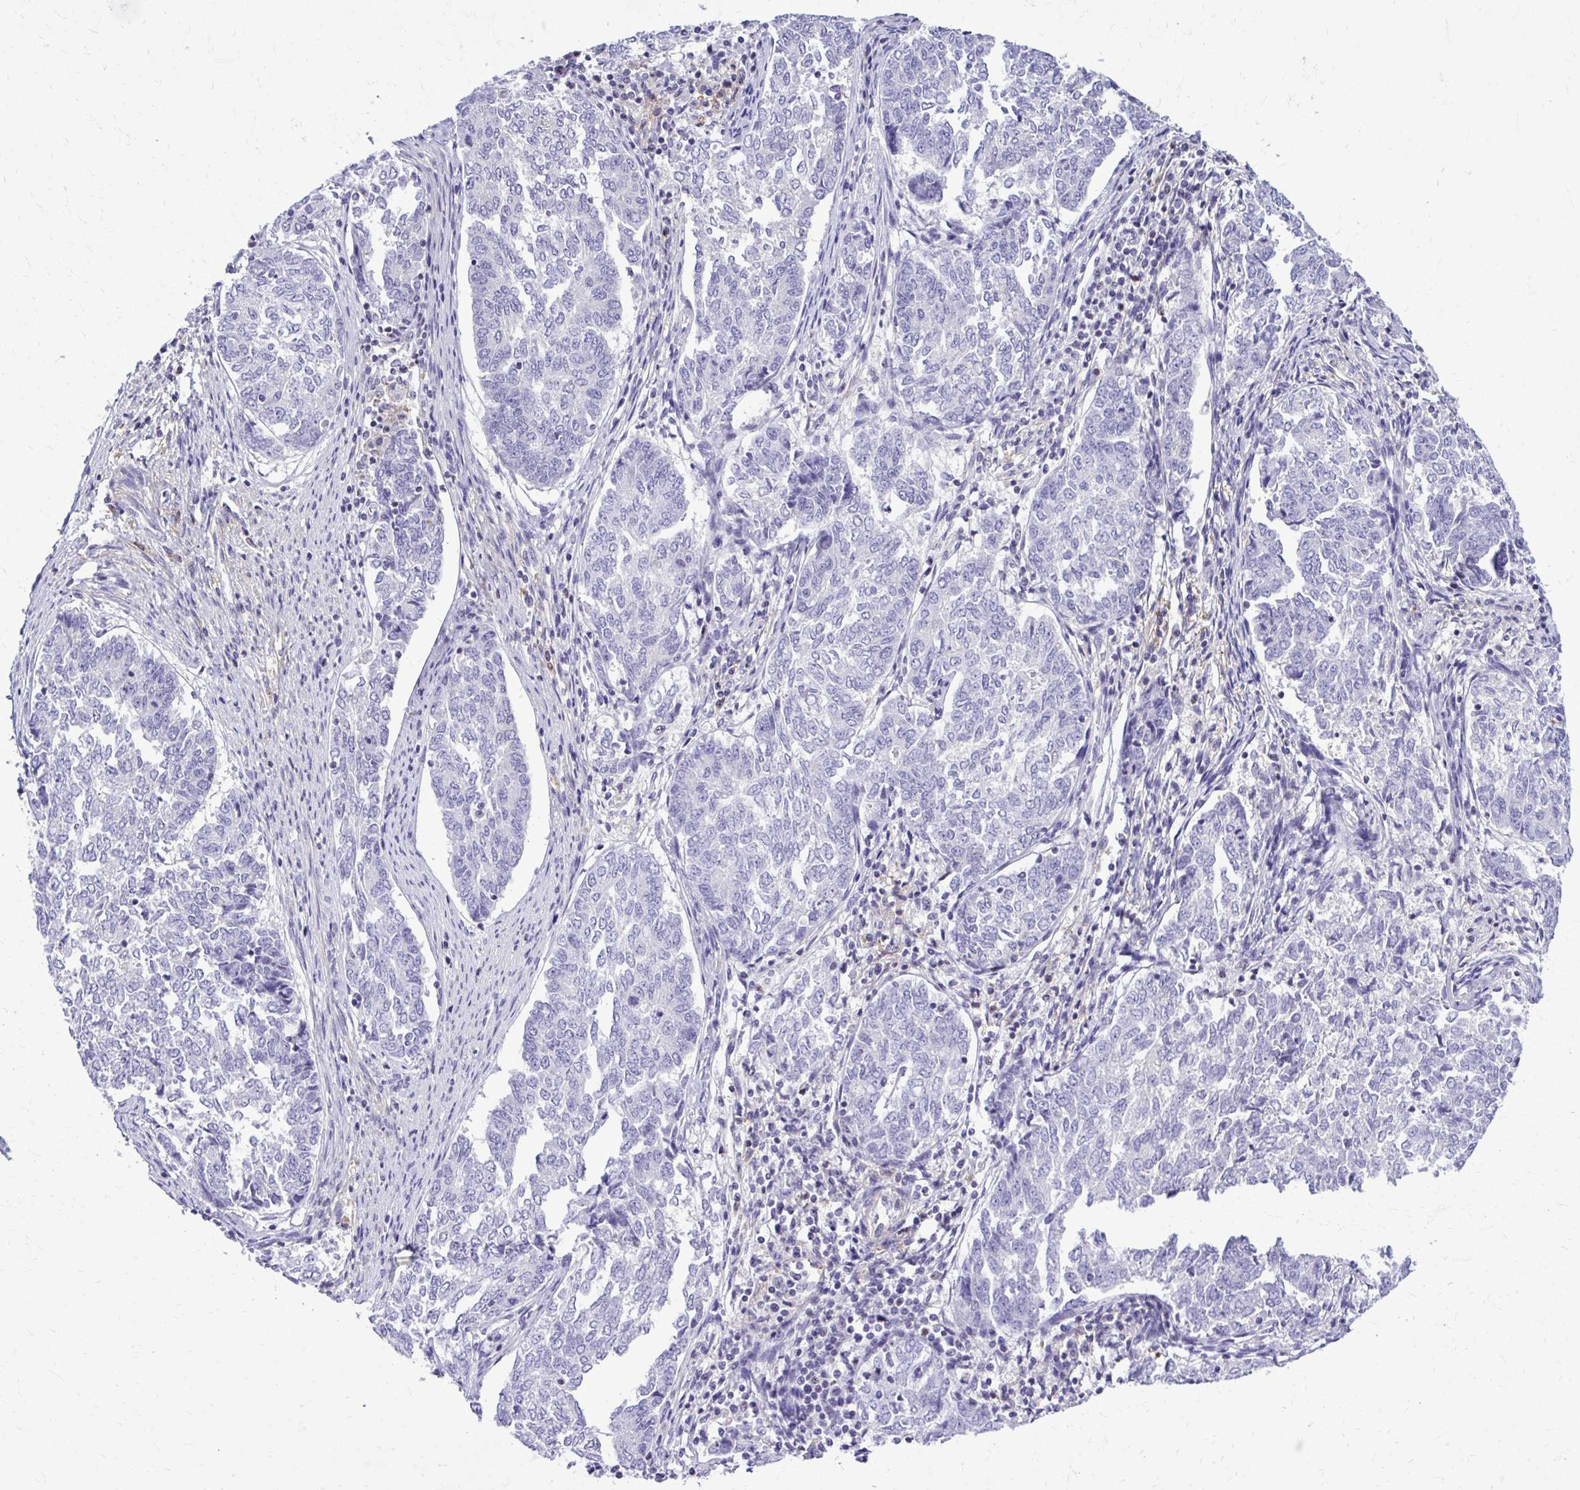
{"staining": {"intensity": "negative", "quantity": "none", "location": "none"}, "tissue": "endometrial cancer", "cell_type": "Tumor cells", "image_type": "cancer", "snomed": [{"axis": "morphology", "description": "Adenocarcinoma, NOS"}, {"axis": "topography", "description": "Endometrium"}], "caption": "This is an immunohistochemistry image of endometrial cancer (adenocarcinoma). There is no expression in tumor cells.", "gene": "RASL11B", "patient": {"sex": "female", "age": 80}}